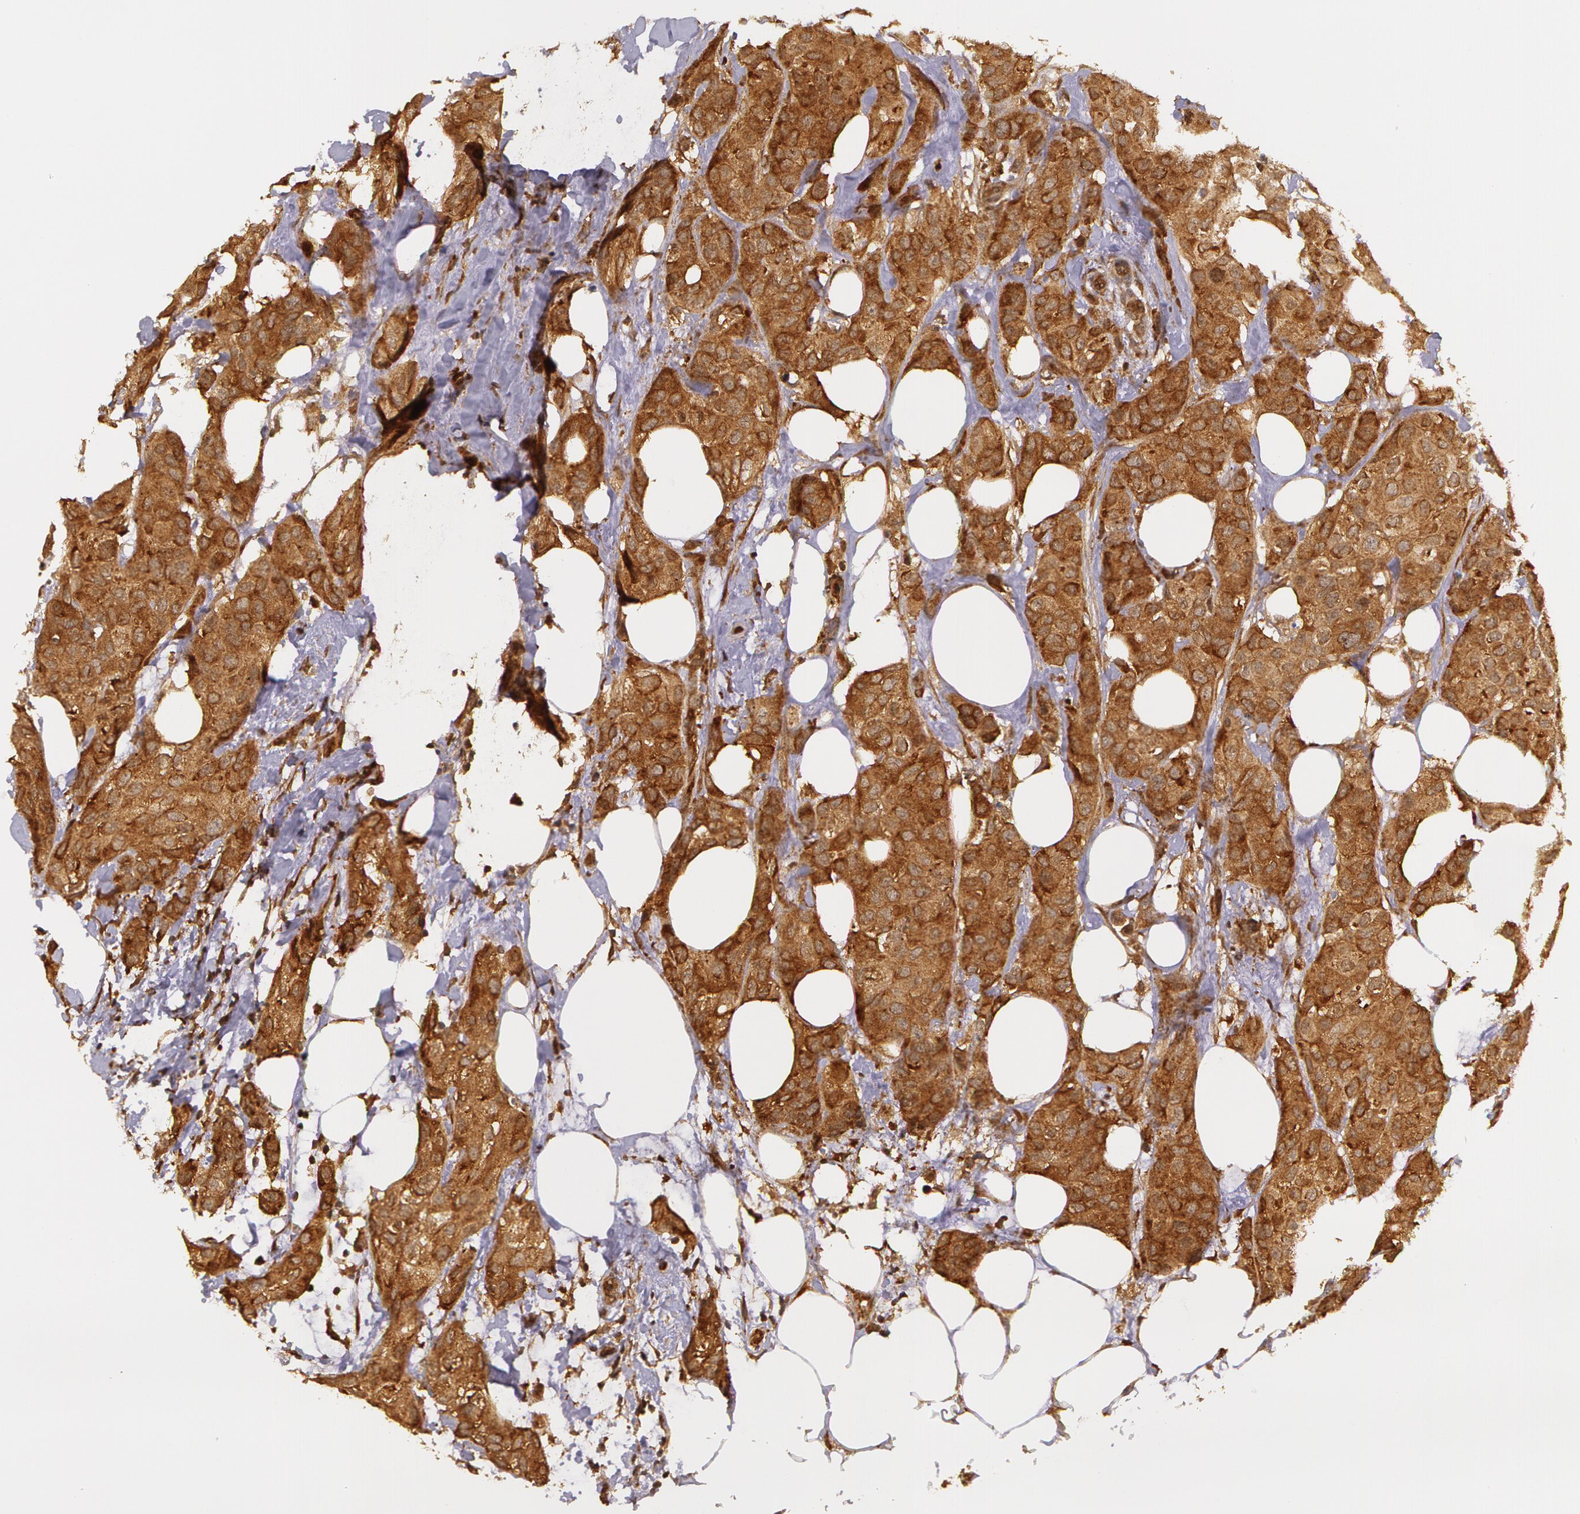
{"staining": {"intensity": "strong", "quantity": ">75%", "location": "cytoplasmic/membranous"}, "tissue": "breast cancer", "cell_type": "Tumor cells", "image_type": "cancer", "snomed": [{"axis": "morphology", "description": "Duct carcinoma"}, {"axis": "topography", "description": "Breast"}], "caption": "IHC image of neoplastic tissue: human intraductal carcinoma (breast) stained using immunohistochemistry (IHC) displays high levels of strong protein expression localized specifically in the cytoplasmic/membranous of tumor cells, appearing as a cytoplasmic/membranous brown color.", "gene": "ASCC2", "patient": {"sex": "female", "age": 68}}